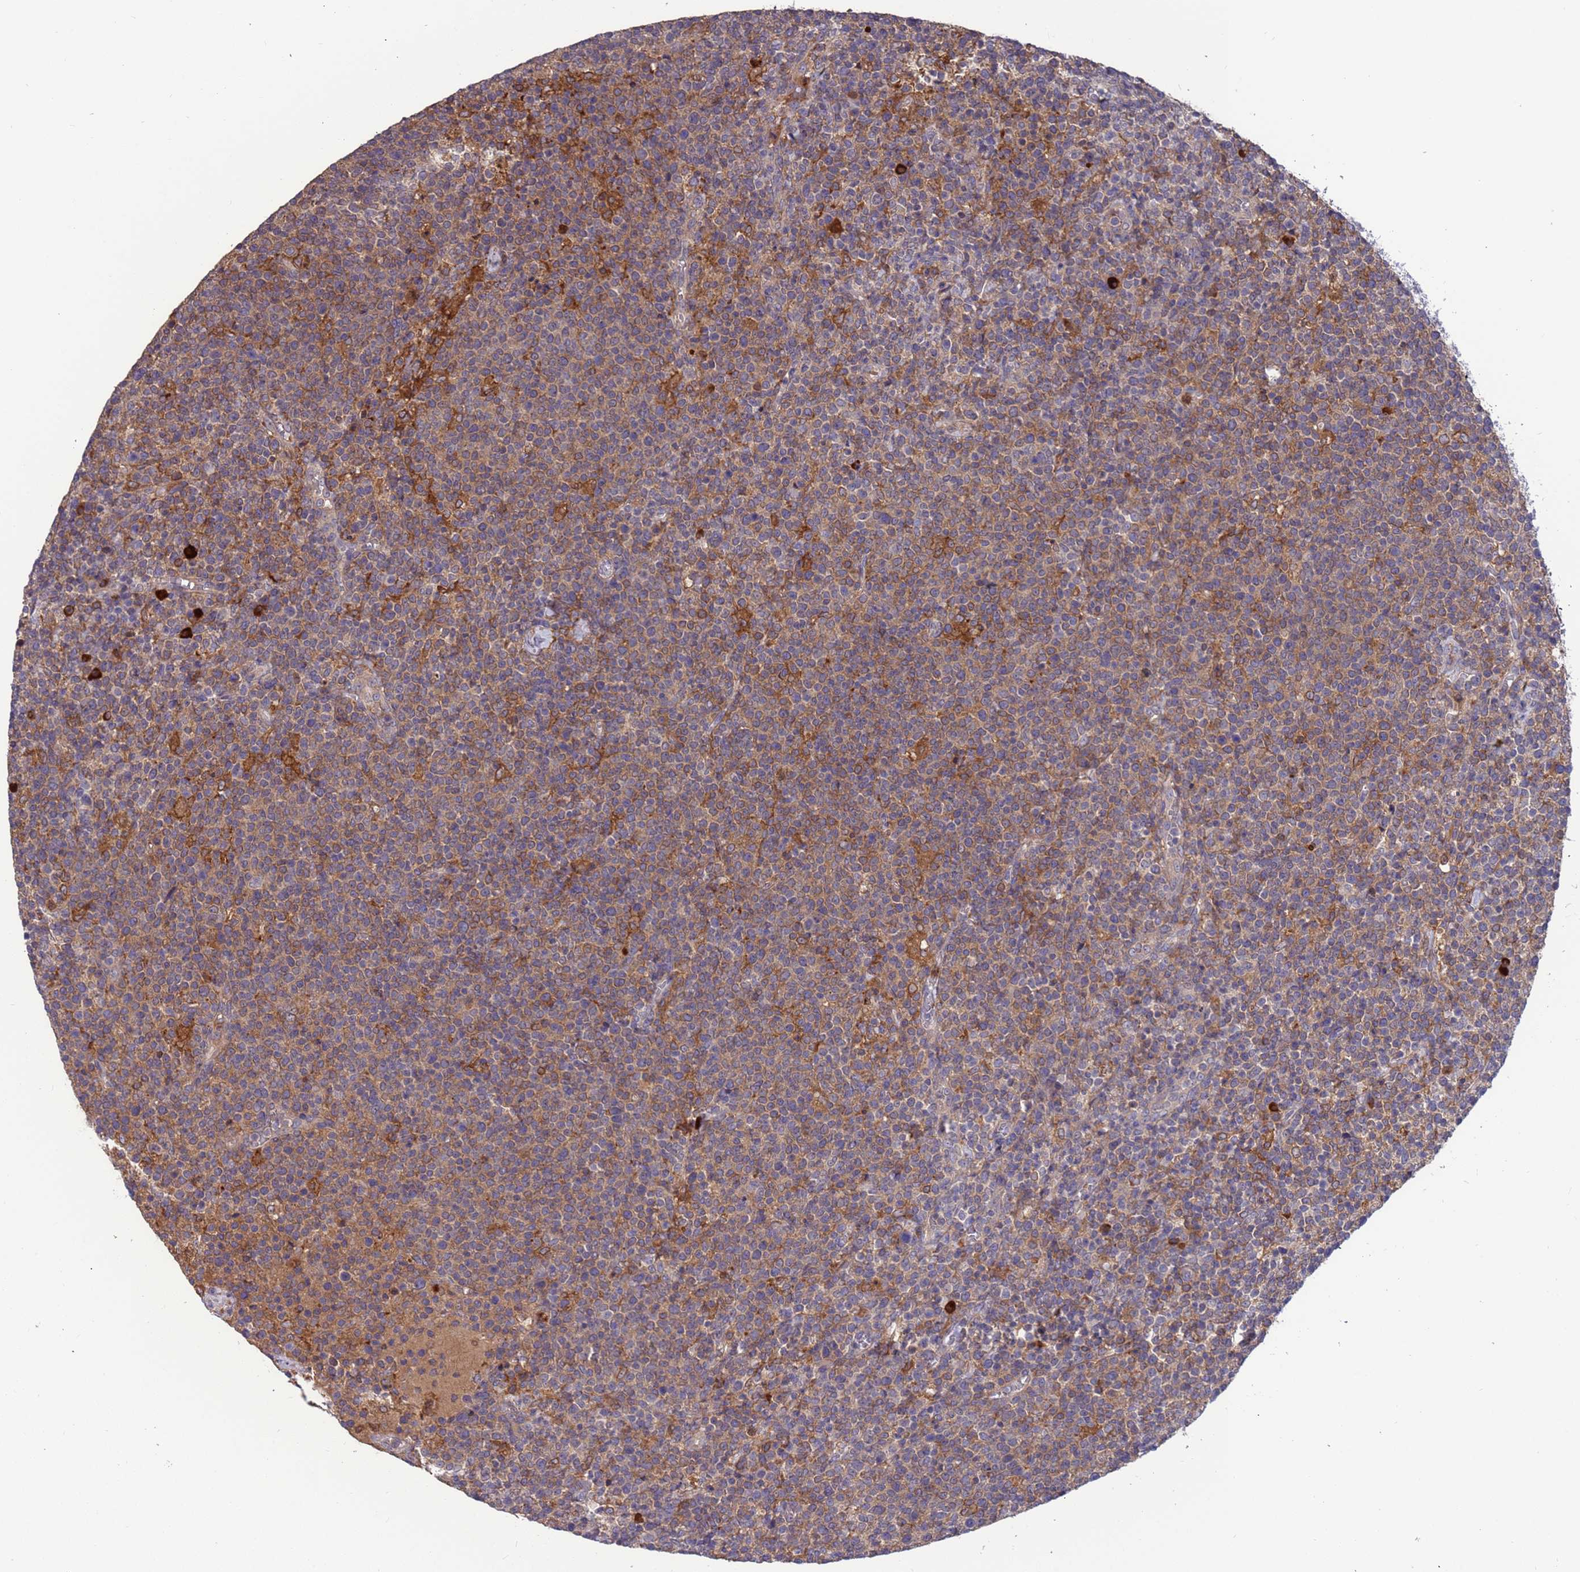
{"staining": {"intensity": "weak", "quantity": "25%-75%", "location": "cytoplasmic/membranous"}, "tissue": "lymphoma", "cell_type": "Tumor cells", "image_type": "cancer", "snomed": [{"axis": "morphology", "description": "Malignant lymphoma, non-Hodgkin's type, High grade"}, {"axis": "topography", "description": "Lymph node"}], "caption": "Immunohistochemistry image of neoplastic tissue: human high-grade malignant lymphoma, non-Hodgkin's type stained using immunohistochemistry (IHC) exhibits low levels of weak protein expression localized specifically in the cytoplasmic/membranous of tumor cells, appearing as a cytoplasmic/membranous brown color.", "gene": "AMPD3", "patient": {"sex": "male", "age": 61}}